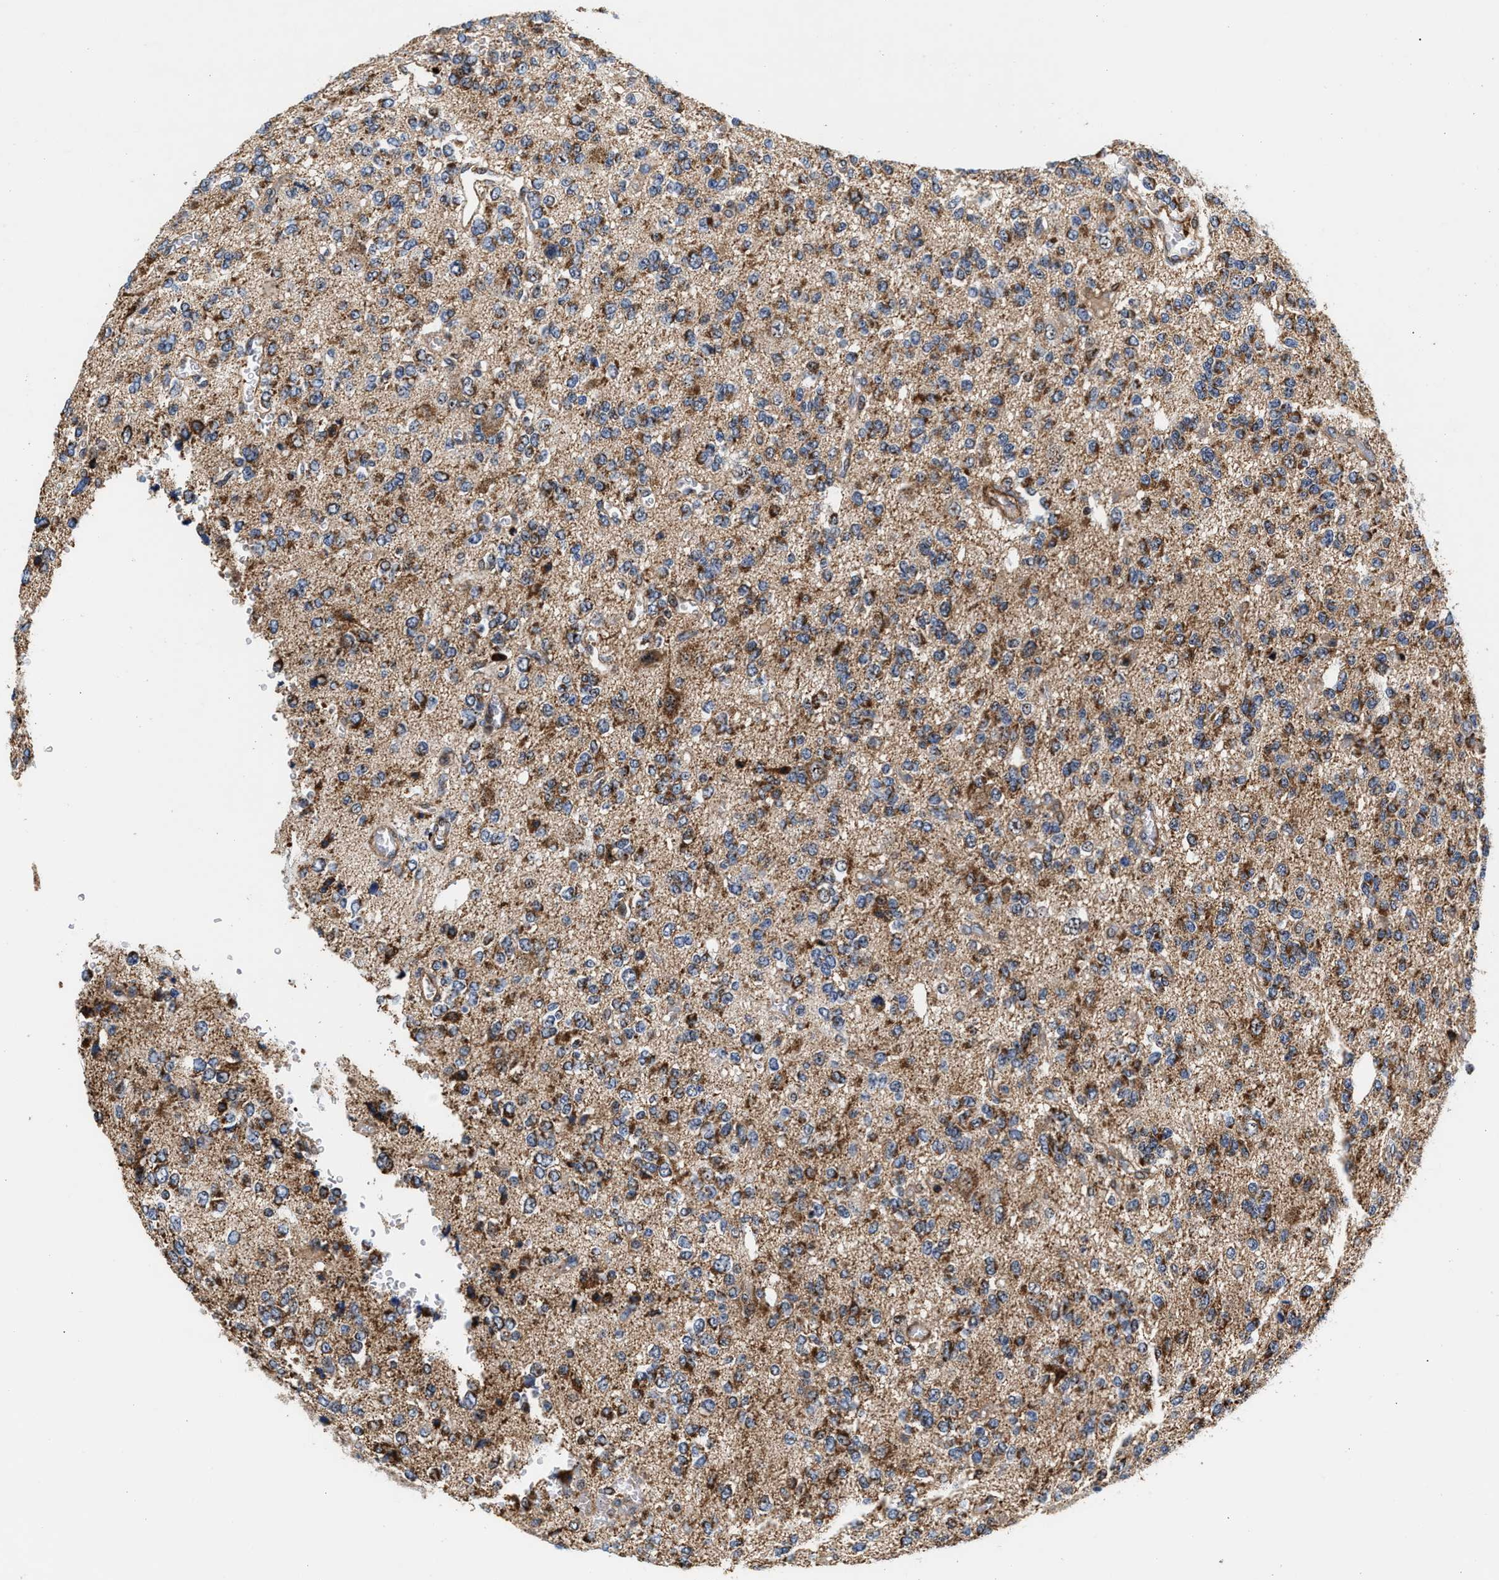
{"staining": {"intensity": "moderate", "quantity": ">75%", "location": "cytoplasmic/membranous"}, "tissue": "glioma", "cell_type": "Tumor cells", "image_type": "cancer", "snomed": [{"axis": "morphology", "description": "Glioma, malignant, Low grade"}, {"axis": "topography", "description": "Brain"}], "caption": "Protein staining of low-grade glioma (malignant) tissue shows moderate cytoplasmic/membranous staining in about >75% of tumor cells.", "gene": "SGK1", "patient": {"sex": "male", "age": 38}}